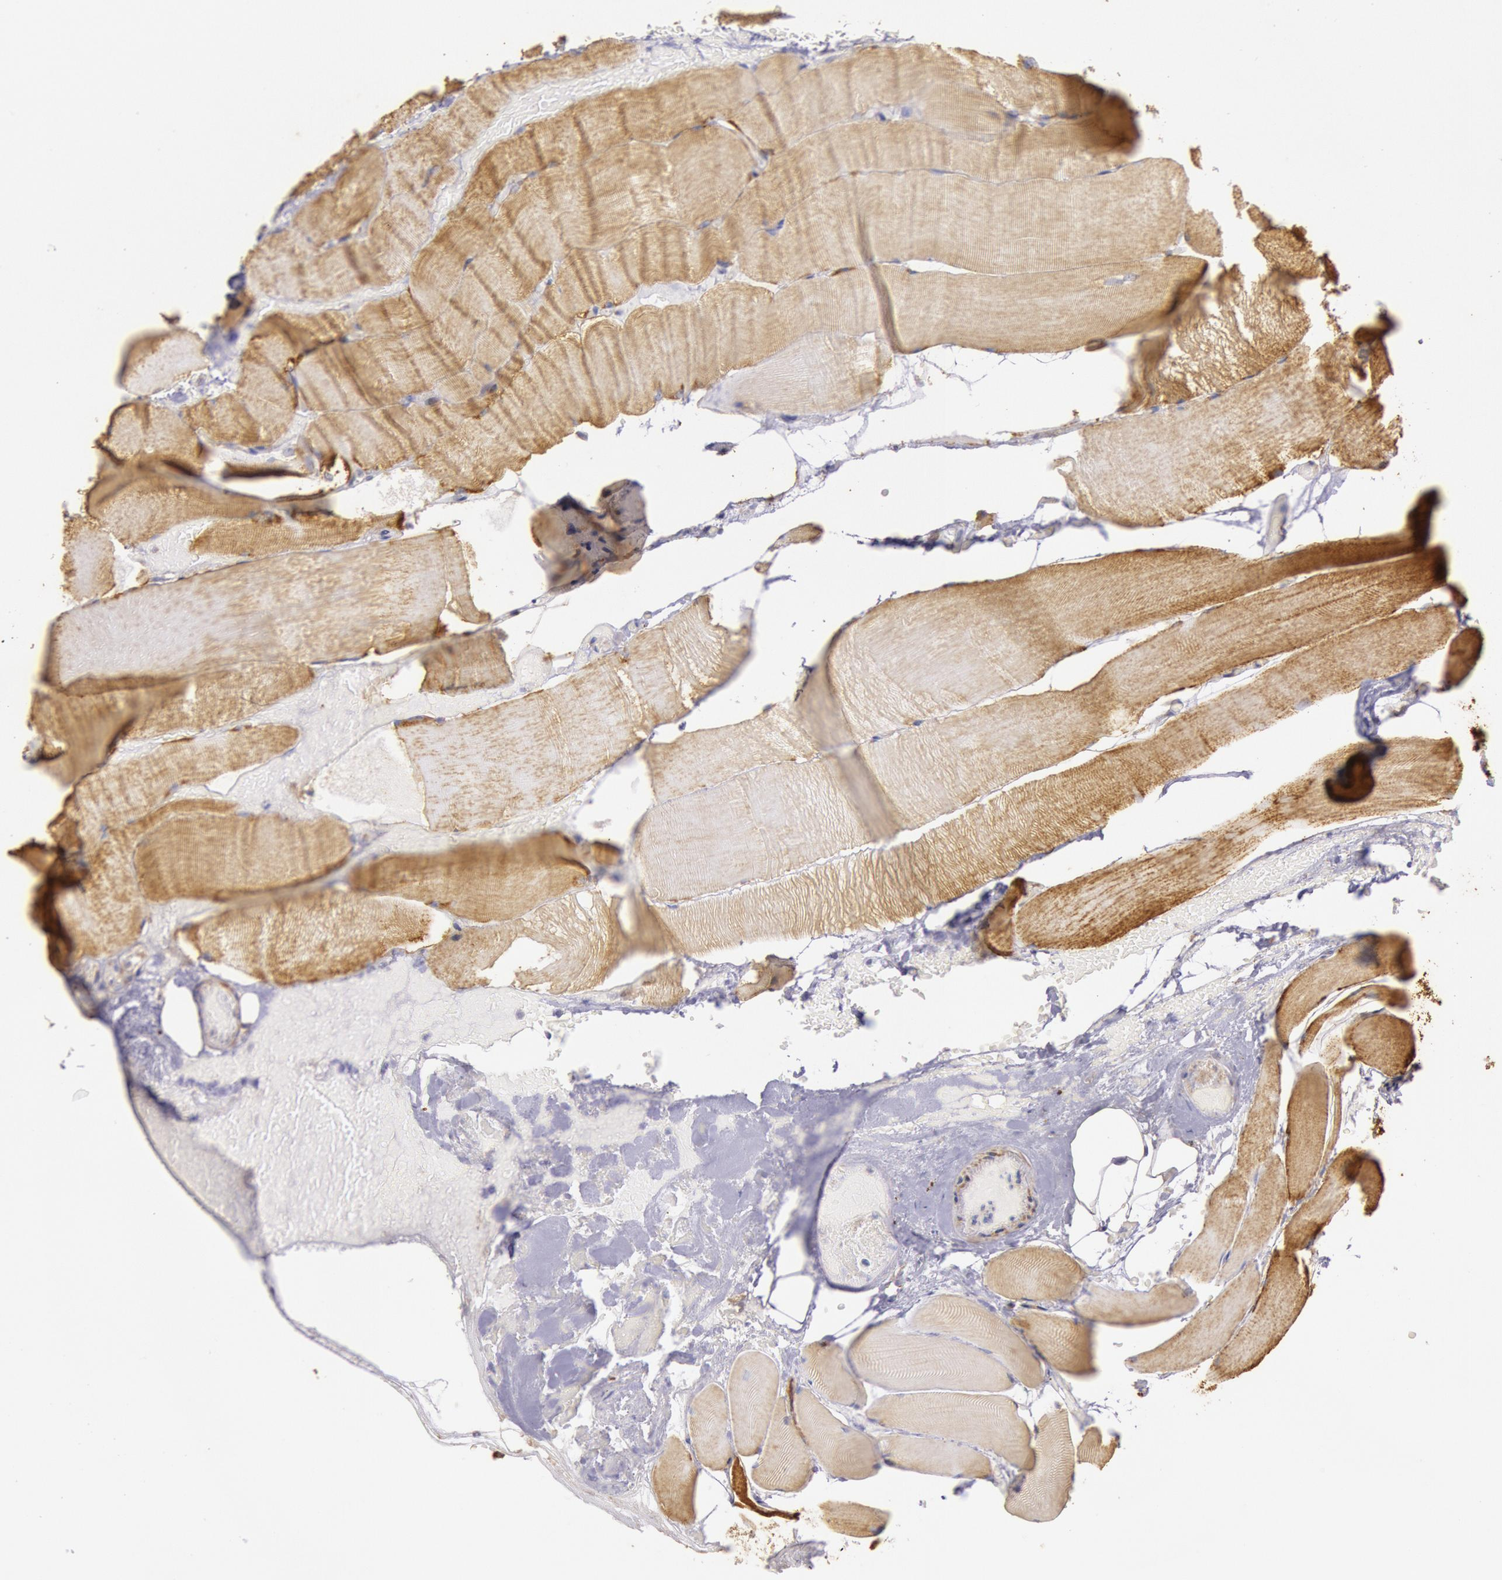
{"staining": {"intensity": "moderate", "quantity": ">75%", "location": "cytoplasmic/membranous"}, "tissue": "parathyroid gland", "cell_type": "Glandular cells", "image_type": "normal", "snomed": [{"axis": "morphology", "description": "Normal tissue, NOS"}, {"axis": "topography", "description": "Skeletal muscle"}, {"axis": "topography", "description": "Parathyroid gland"}], "caption": "Protein analysis of normal parathyroid gland exhibits moderate cytoplasmic/membranous positivity in about >75% of glandular cells. Using DAB (brown) and hematoxylin (blue) stains, captured at high magnification using brightfield microscopy.", "gene": "CYC1", "patient": {"sex": "female", "age": 37}}